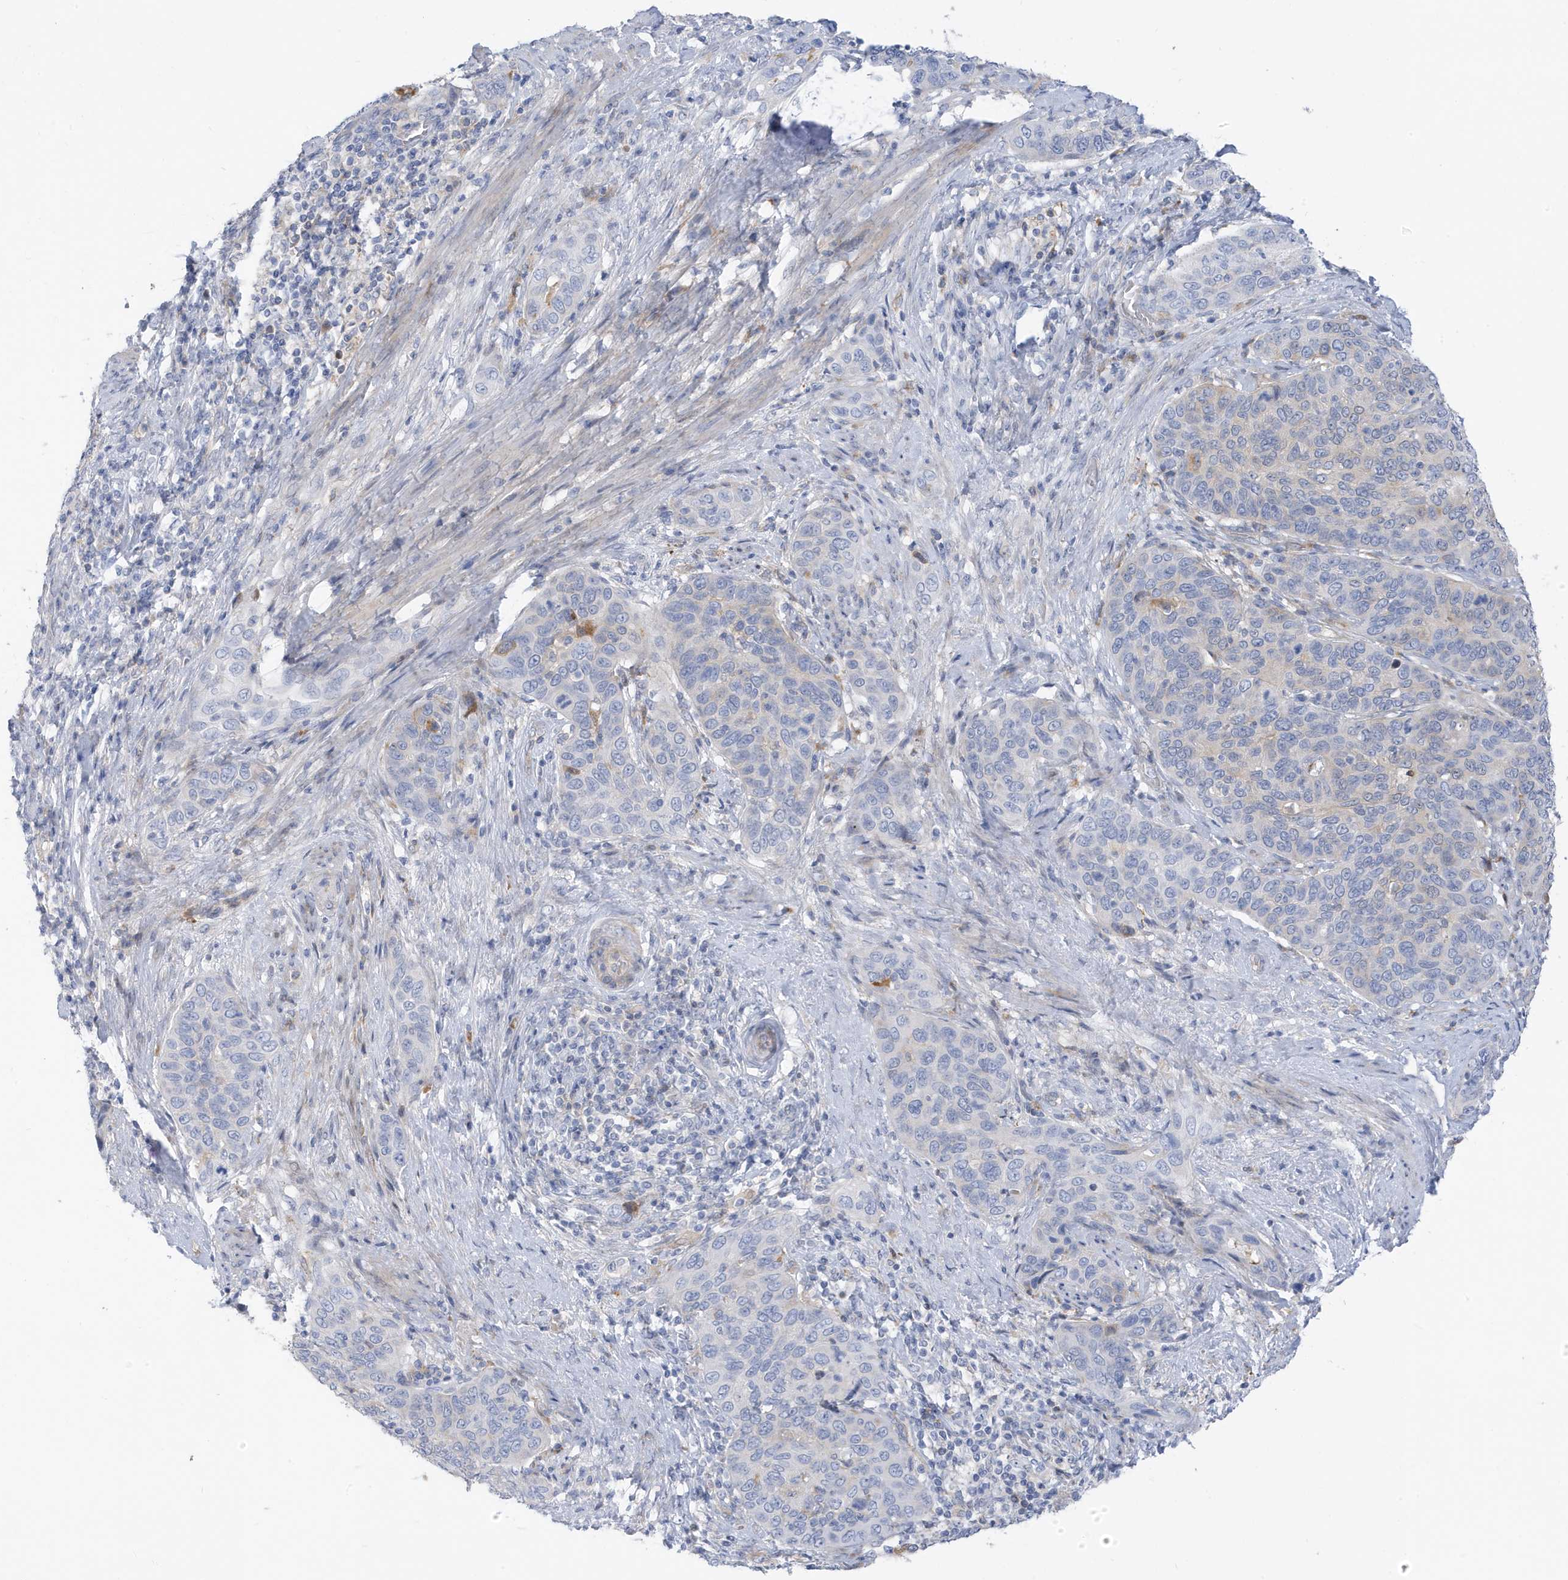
{"staining": {"intensity": "negative", "quantity": "none", "location": "none"}, "tissue": "cervical cancer", "cell_type": "Tumor cells", "image_type": "cancer", "snomed": [{"axis": "morphology", "description": "Squamous cell carcinoma, NOS"}, {"axis": "topography", "description": "Cervix"}], "caption": "The immunohistochemistry (IHC) histopathology image has no significant positivity in tumor cells of cervical squamous cell carcinoma tissue.", "gene": "ATP13A5", "patient": {"sex": "female", "age": 60}}